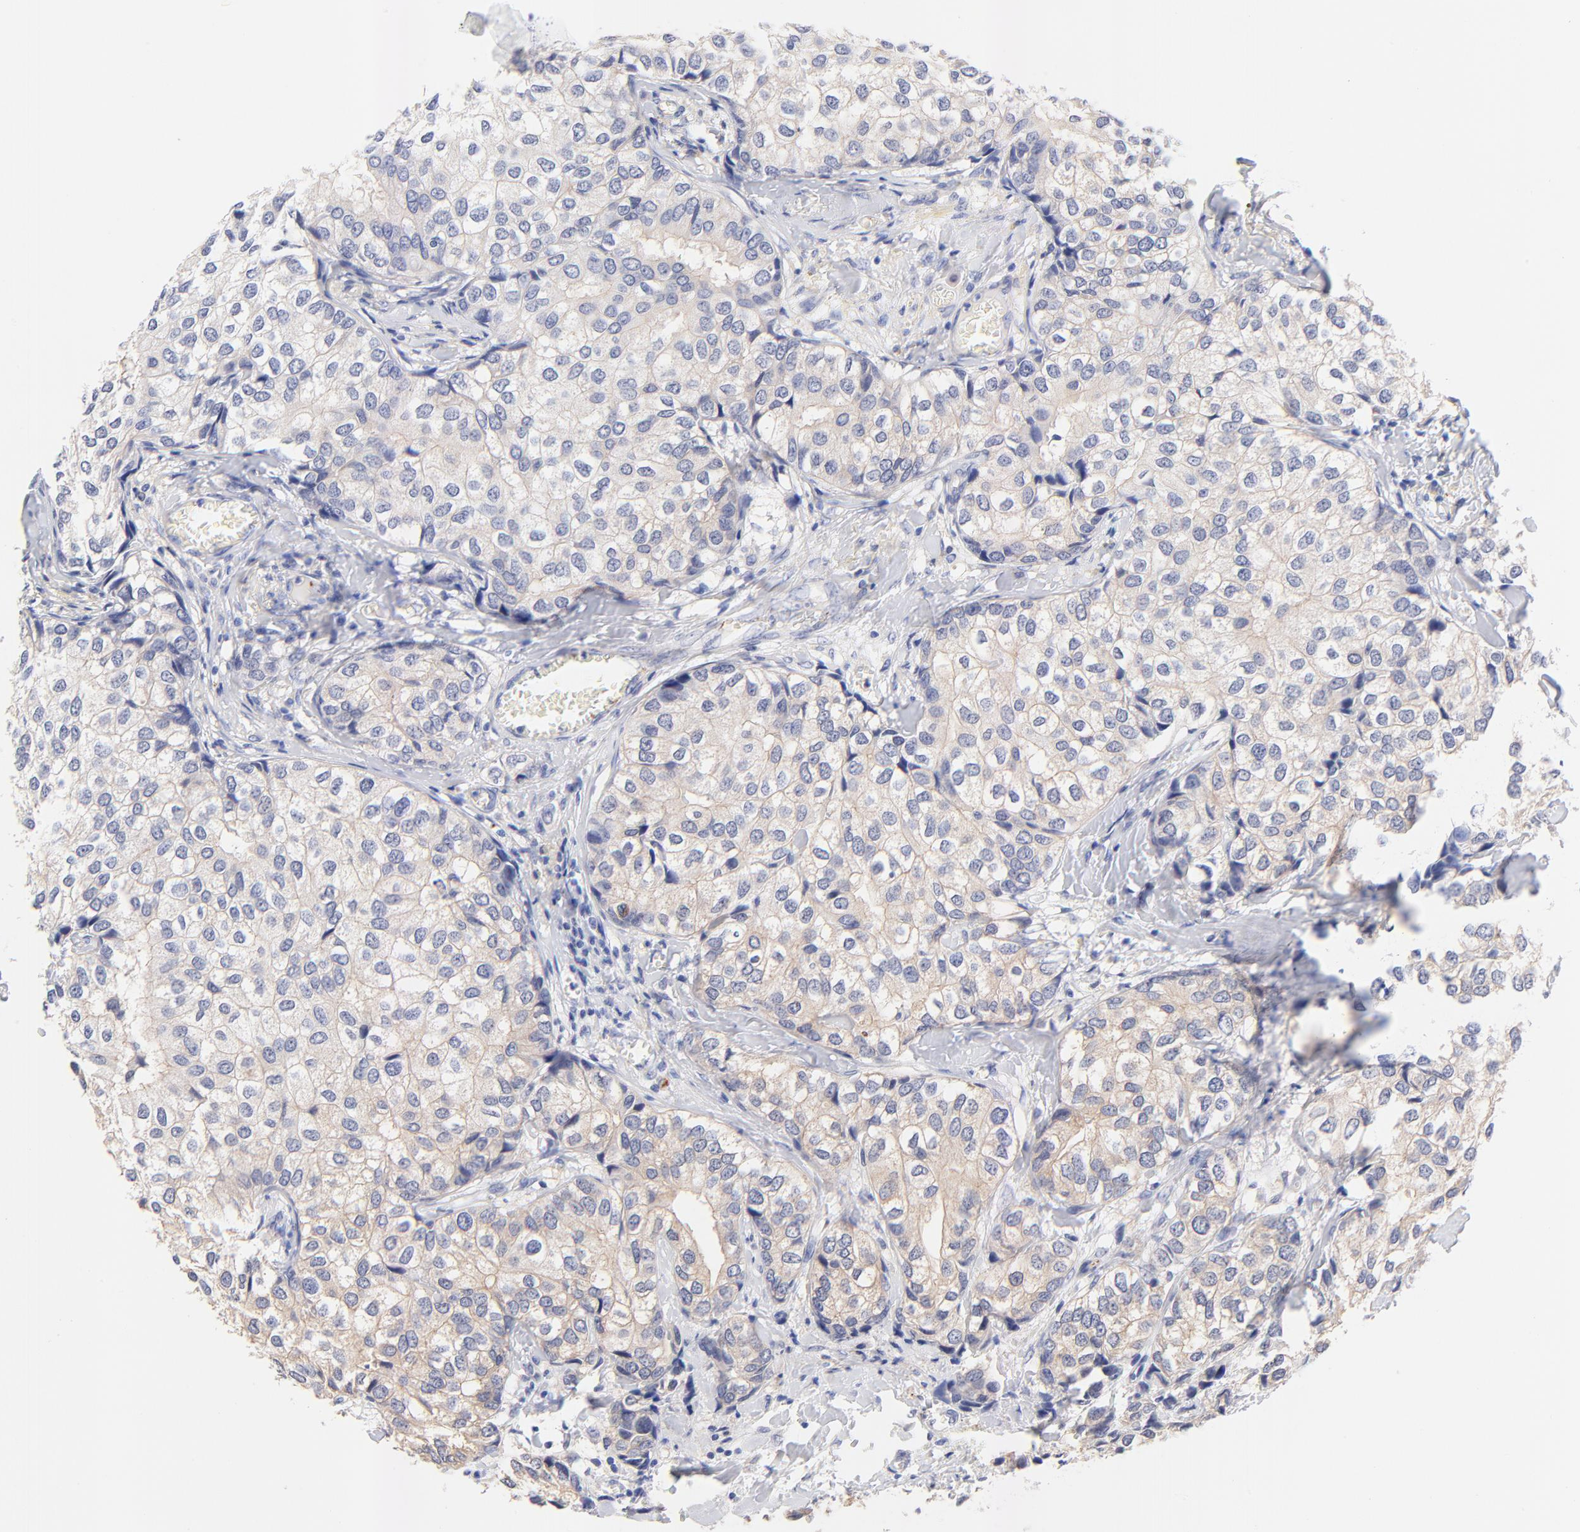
{"staining": {"intensity": "negative", "quantity": "none", "location": "none"}, "tissue": "breast cancer", "cell_type": "Tumor cells", "image_type": "cancer", "snomed": [{"axis": "morphology", "description": "Duct carcinoma"}, {"axis": "topography", "description": "Breast"}], "caption": "An IHC image of infiltrating ductal carcinoma (breast) is shown. There is no staining in tumor cells of infiltrating ductal carcinoma (breast).", "gene": "FAM117B", "patient": {"sex": "female", "age": 68}}